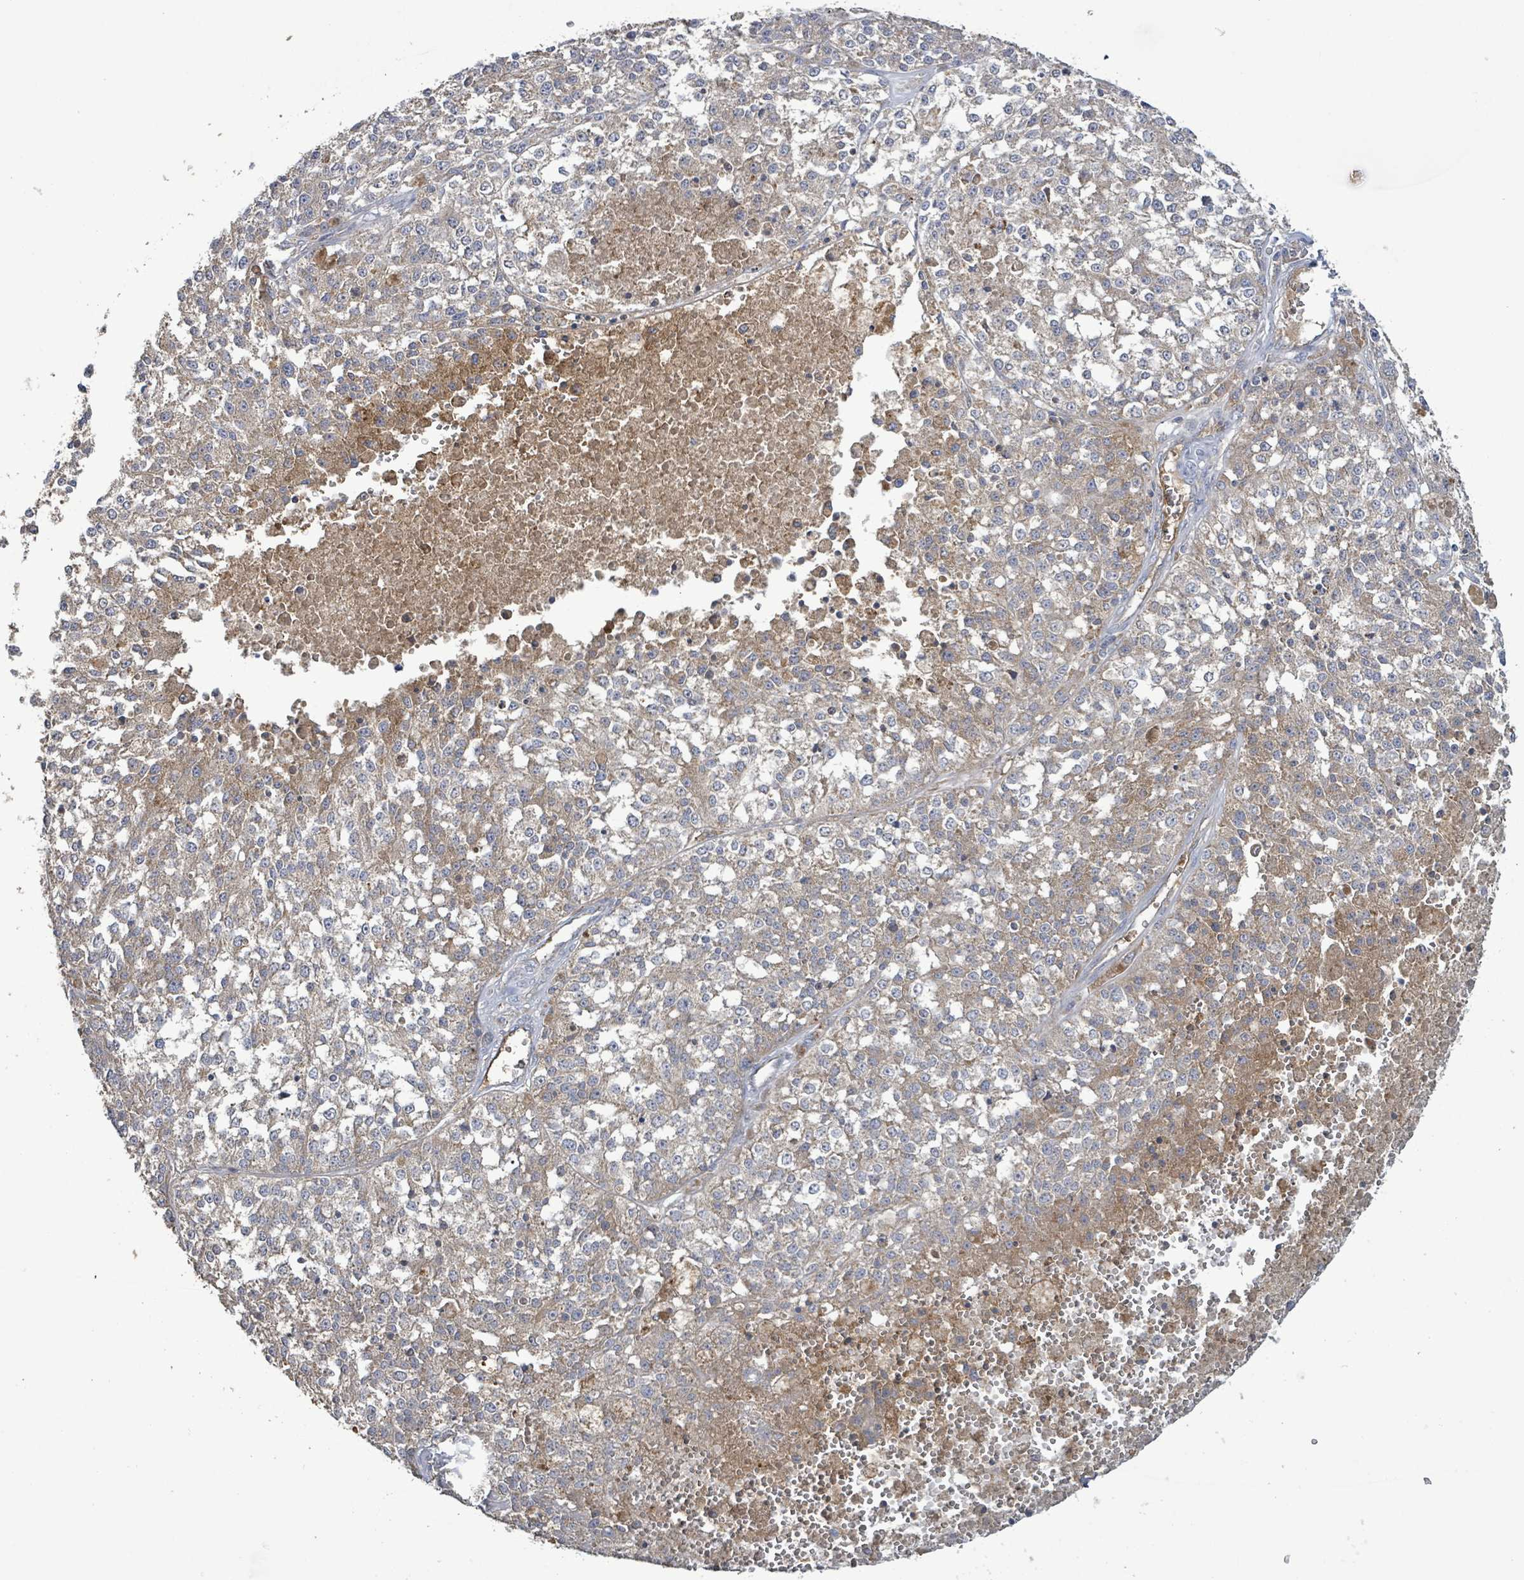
{"staining": {"intensity": "weak", "quantity": ">75%", "location": "cytoplasmic/membranous"}, "tissue": "melanoma", "cell_type": "Tumor cells", "image_type": "cancer", "snomed": [{"axis": "morphology", "description": "Malignant melanoma, NOS"}, {"axis": "topography", "description": "Skin"}], "caption": "The photomicrograph displays immunohistochemical staining of melanoma. There is weak cytoplasmic/membranous staining is seen in about >75% of tumor cells. Using DAB (brown) and hematoxylin (blue) stains, captured at high magnification using brightfield microscopy.", "gene": "PLAAT1", "patient": {"sex": "female", "age": 64}}